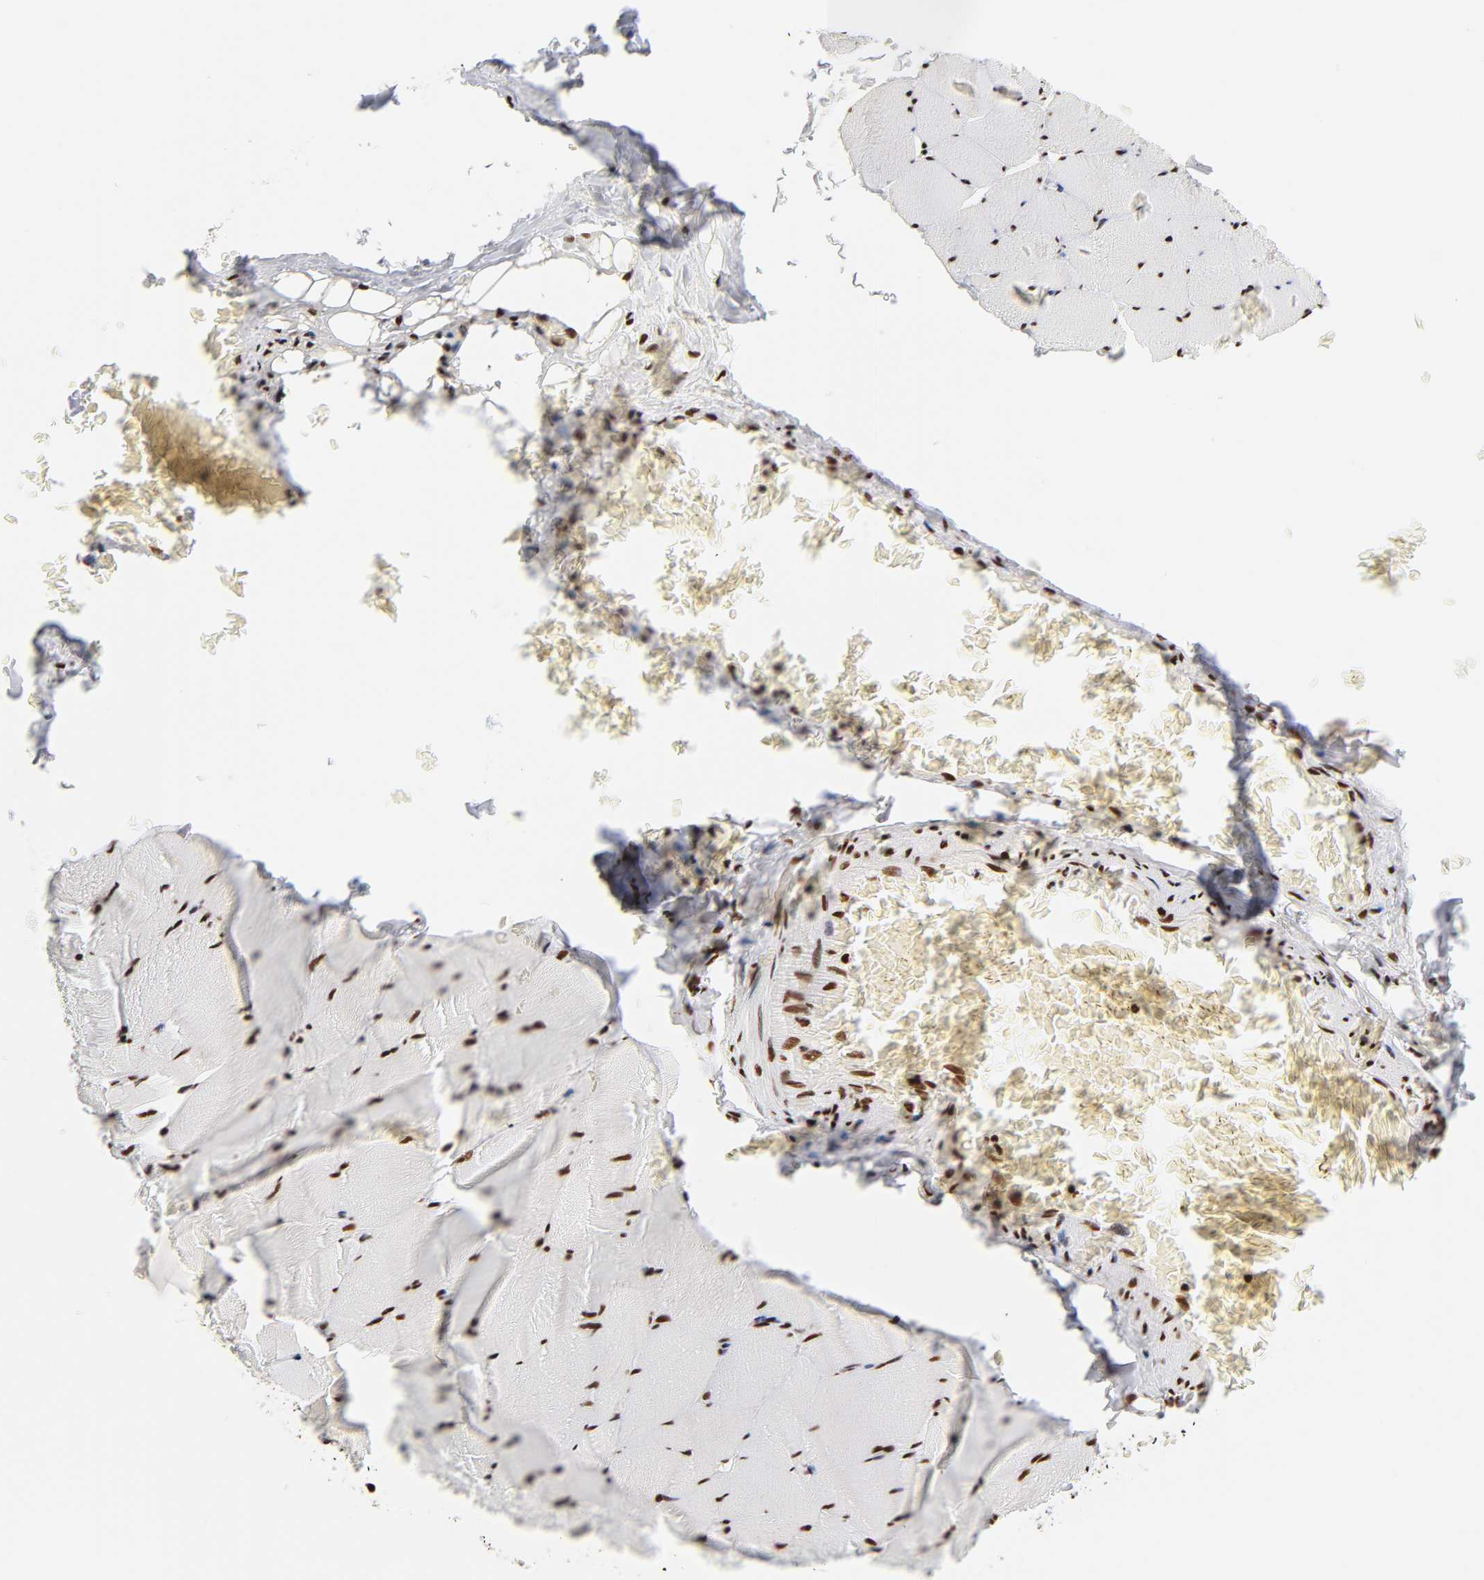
{"staining": {"intensity": "strong", "quantity": ">75%", "location": "nuclear"}, "tissue": "skeletal muscle", "cell_type": "Myocytes", "image_type": "normal", "snomed": [{"axis": "morphology", "description": "Normal tissue, NOS"}, {"axis": "topography", "description": "Skeletal muscle"}], "caption": "DAB (3,3'-diaminobenzidine) immunohistochemical staining of benign skeletal muscle displays strong nuclear protein positivity in approximately >75% of myocytes.", "gene": "XRCC6", "patient": {"sex": "male", "age": 62}}